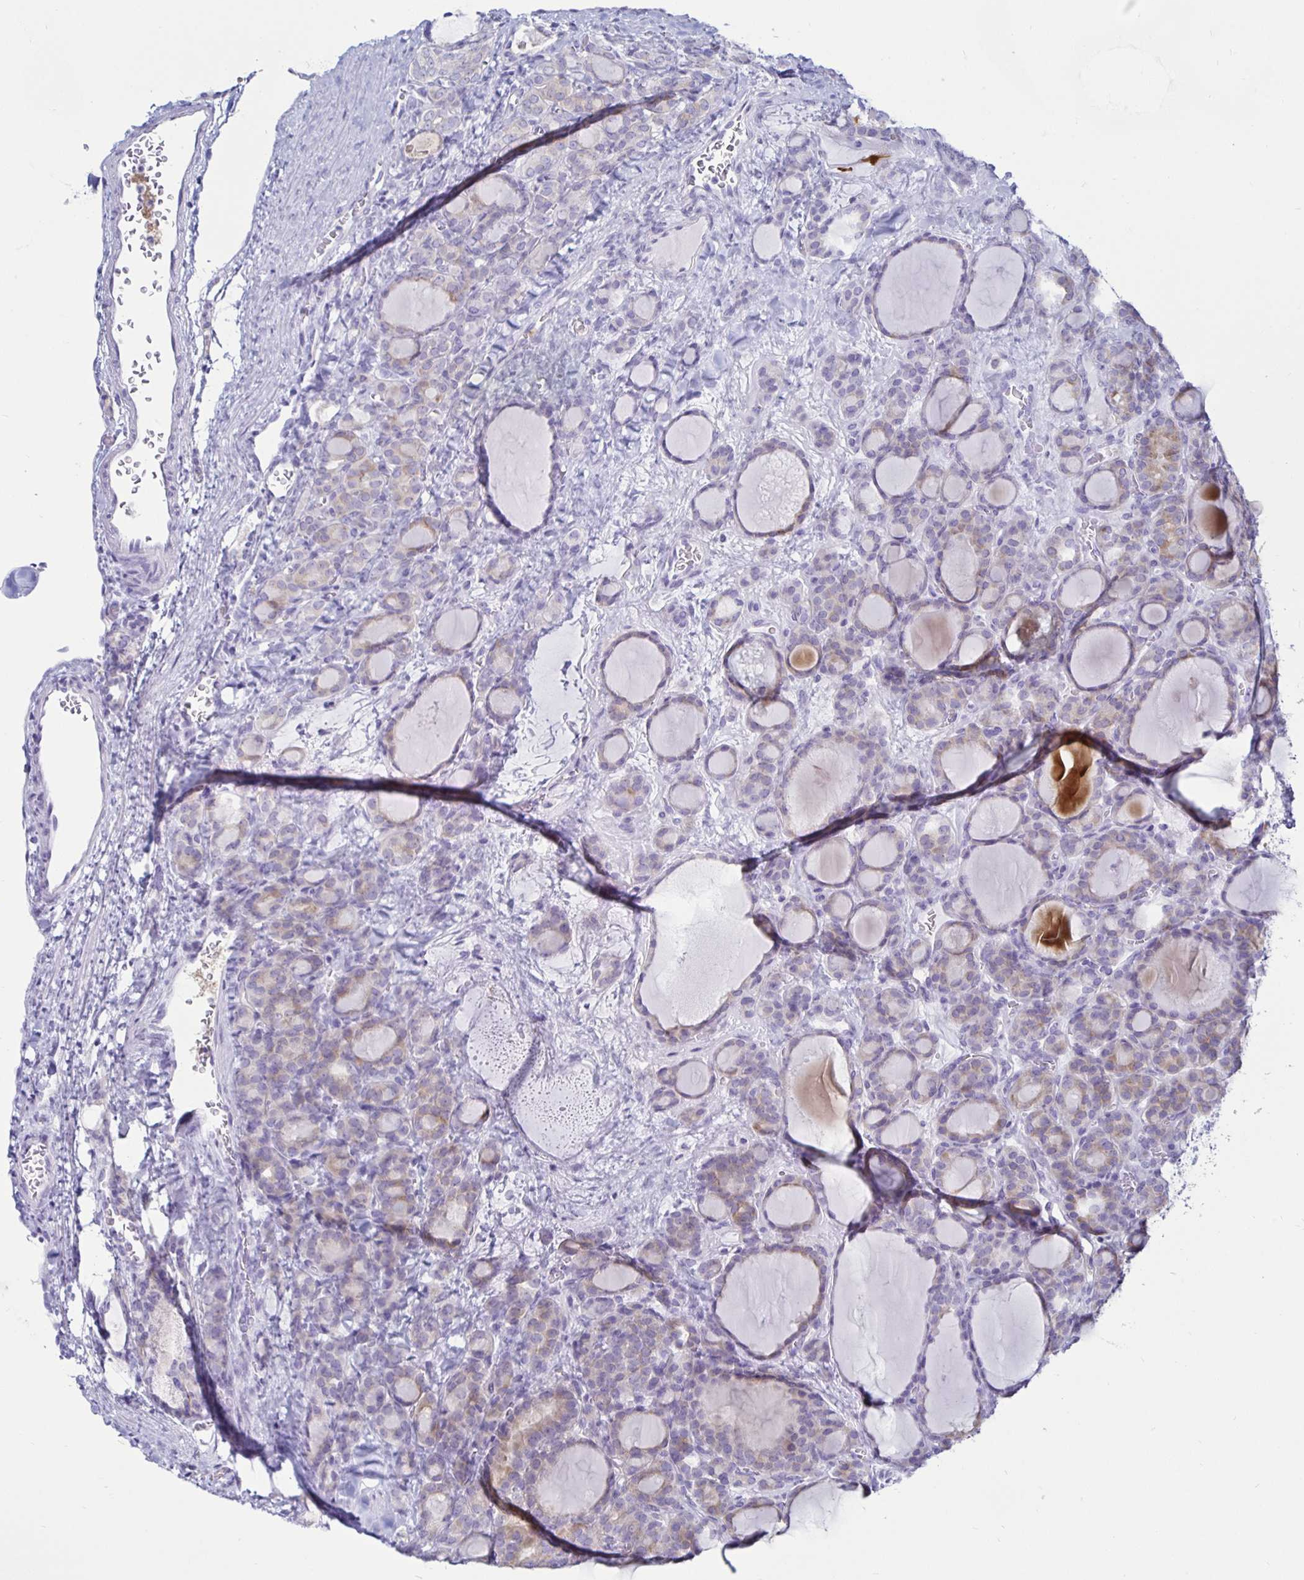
{"staining": {"intensity": "weak", "quantity": "25%-75%", "location": "cytoplasmic/membranous"}, "tissue": "thyroid cancer", "cell_type": "Tumor cells", "image_type": "cancer", "snomed": [{"axis": "morphology", "description": "Normal tissue, NOS"}, {"axis": "morphology", "description": "Follicular adenoma carcinoma, NOS"}, {"axis": "topography", "description": "Thyroid gland"}], "caption": "This image reveals immunohistochemistry staining of follicular adenoma carcinoma (thyroid), with low weak cytoplasmic/membranous positivity in approximately 25%-75% of tumor cells.", "gene": "TIMP1", "patient": {"sex": "female", "age": 31}}